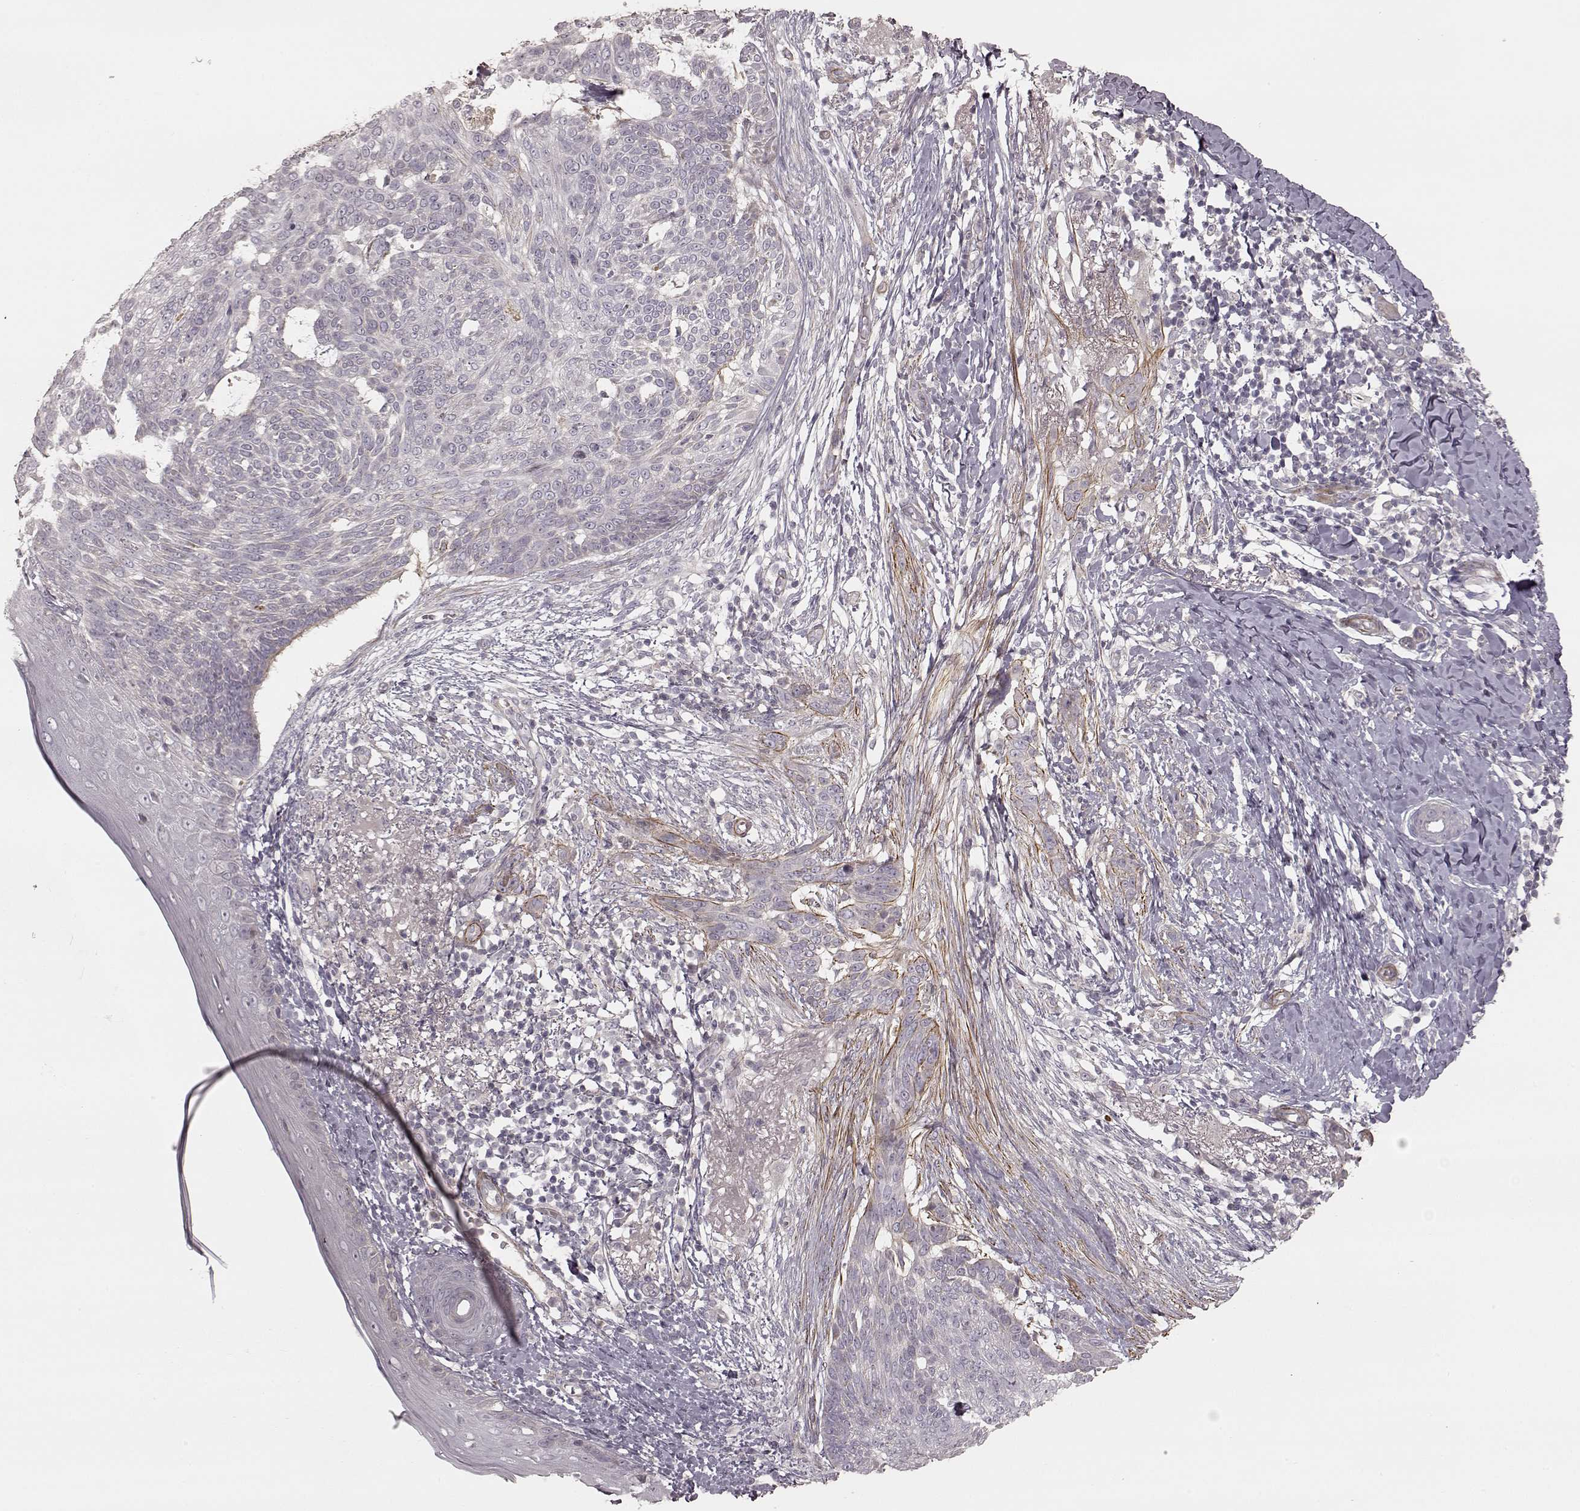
{"staining": {"intensity": "negative", "quantity": "none", "location": "none"}, "tissue": "skin cancer", "cell_type": "Tumor cells", "image_type": "cancer", "snomed": [{"axis": "morphology", "description": "Normal tissue, NOS"}, {"axis": "morphology", "description": "Basal cell carcinoma"}, {"axis": "topography", "description": "Skin"}], "caption": "An immunohistochemistry (IHC) photomicrograph of skin cancer (basal cell carcinoma) is shown. There is no staining in tumor cells of skin cancer (basal cell carcinoma).", "gene": "KCNJ9", "patient": {"sex": "male", "age": 84}}